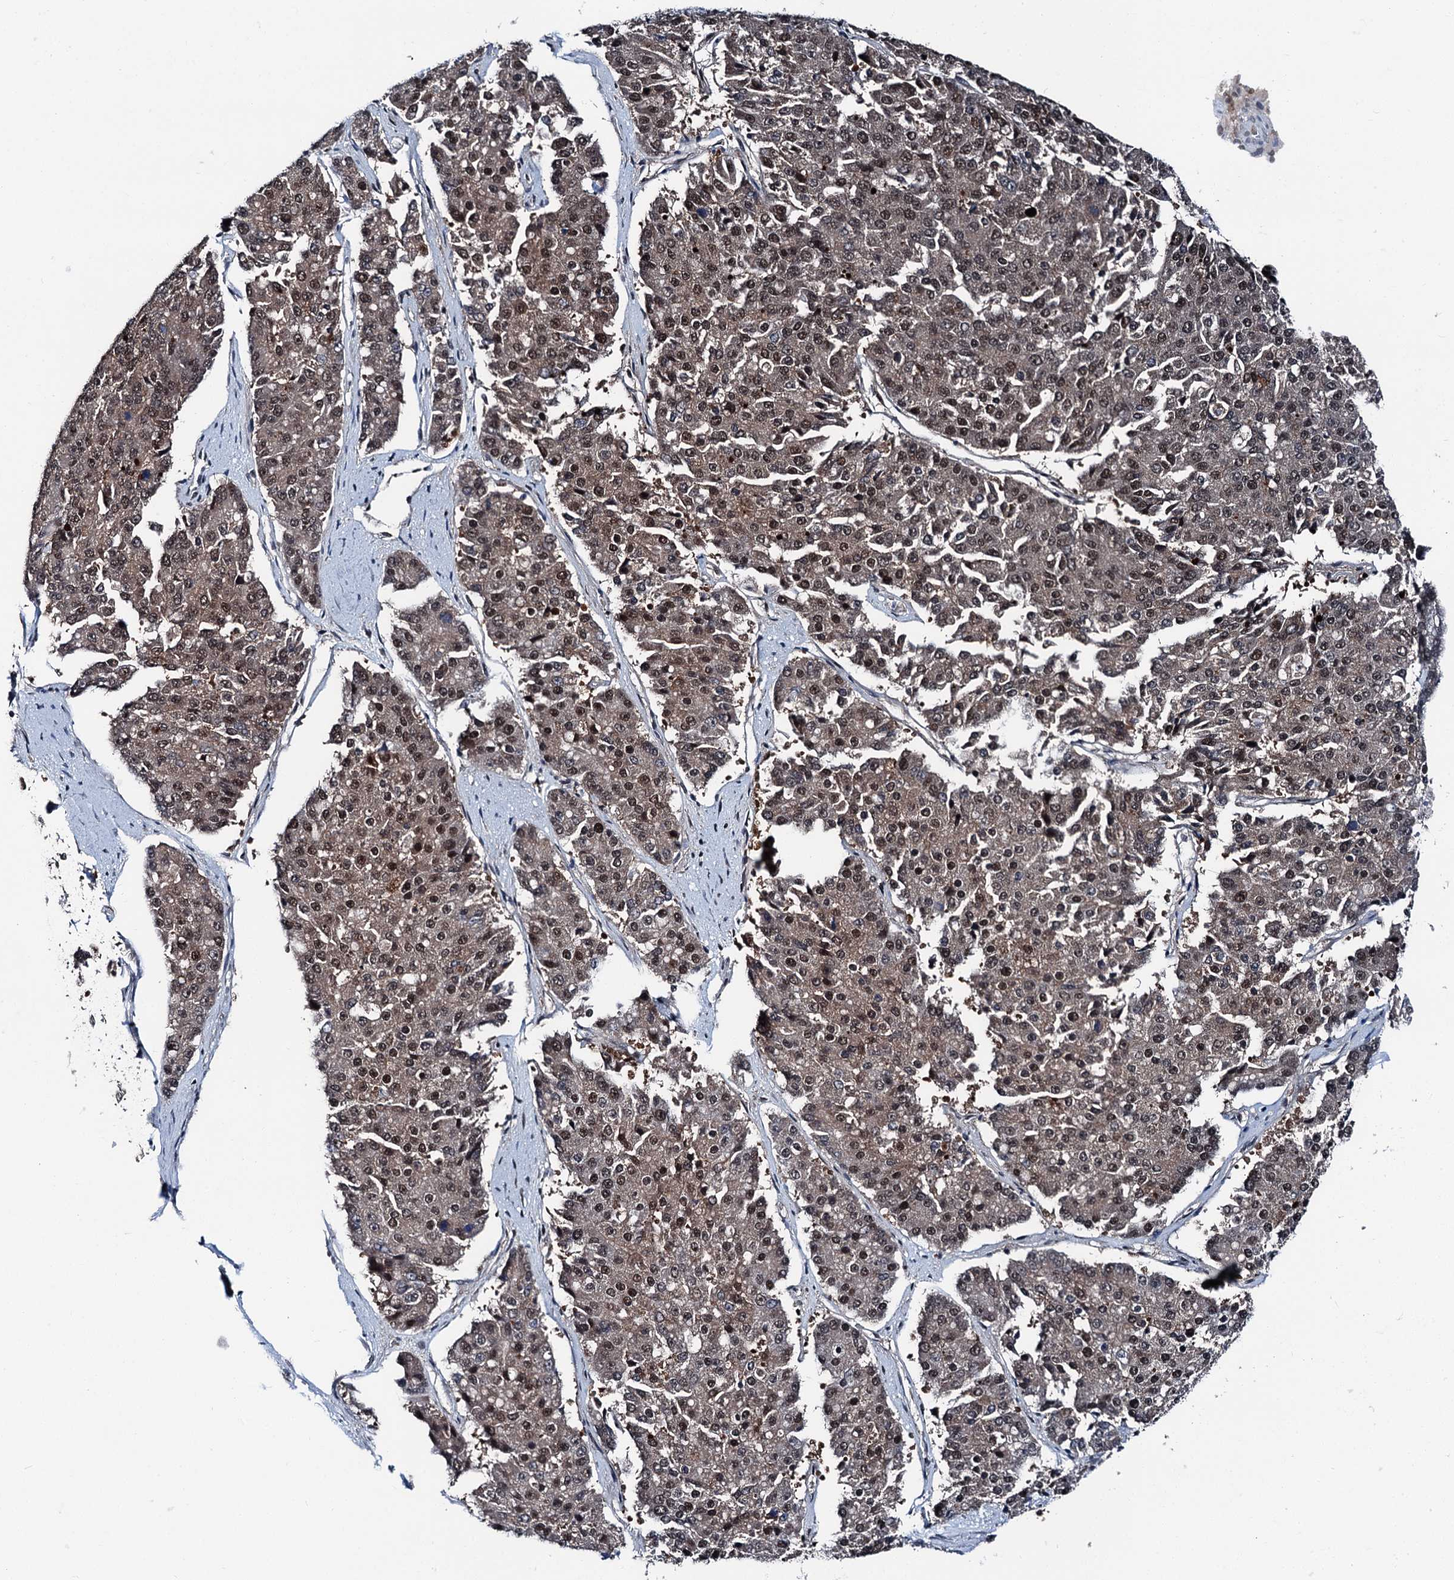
{"staining": {"intensity": "moderate", "quantity": ">75%", "location": "nuclear"}, "tissue": "pancreatic cancer", "cell_type": "Tumor cells", "image_type": "cancer", "snomed": [{"axis": "morphology", "description": "Adenocarcinoma, NOS"}, {"axis": "topography", "description": "Pancreas"}], "caption": "Adenocarcinoma (pancreatic) stained for a protein (brown) reveals moderate nuclear positive staining in about >75% of tumor cells.", "gene": "PSMD13", "patient": {"sex": "male", "age": 50}}